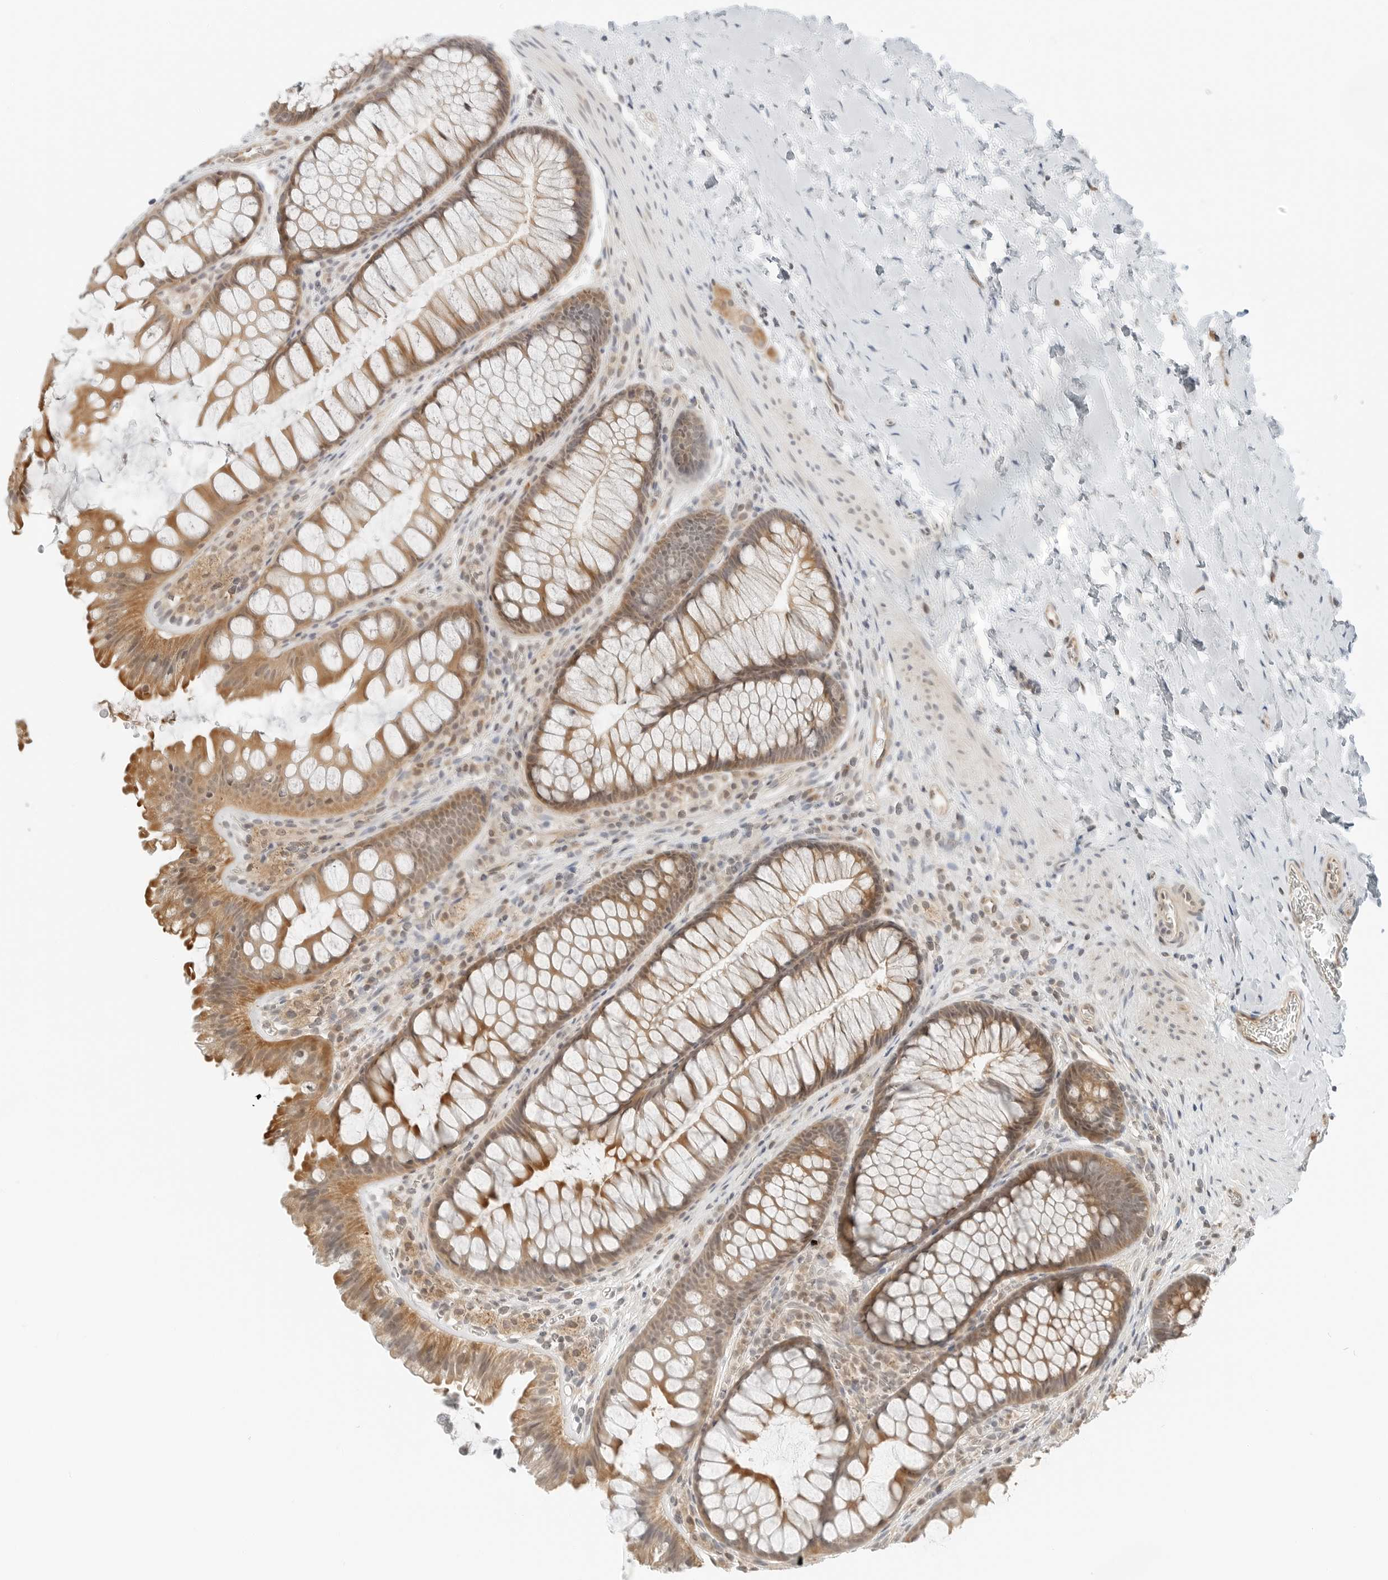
{"staining": {"intensity": "weak", "quantity": ">75%", "location": "cytoplasmic/membranous"}, "tissue": "colon", "cell_type": "Endothelial cells", "image_type": "normal", "snomed": [{"axis": "morphology", "description": "Normal tissue, NOS"}, {"axis": "topography", "description": "Colon"}], "caption": "A low amount of weak cytoplasmic/membranous expression is seen in approximately >75% of endothelial cells in normal colon.", "gene": "IQCC", "patient": {"sex": "female", "age": 62}}